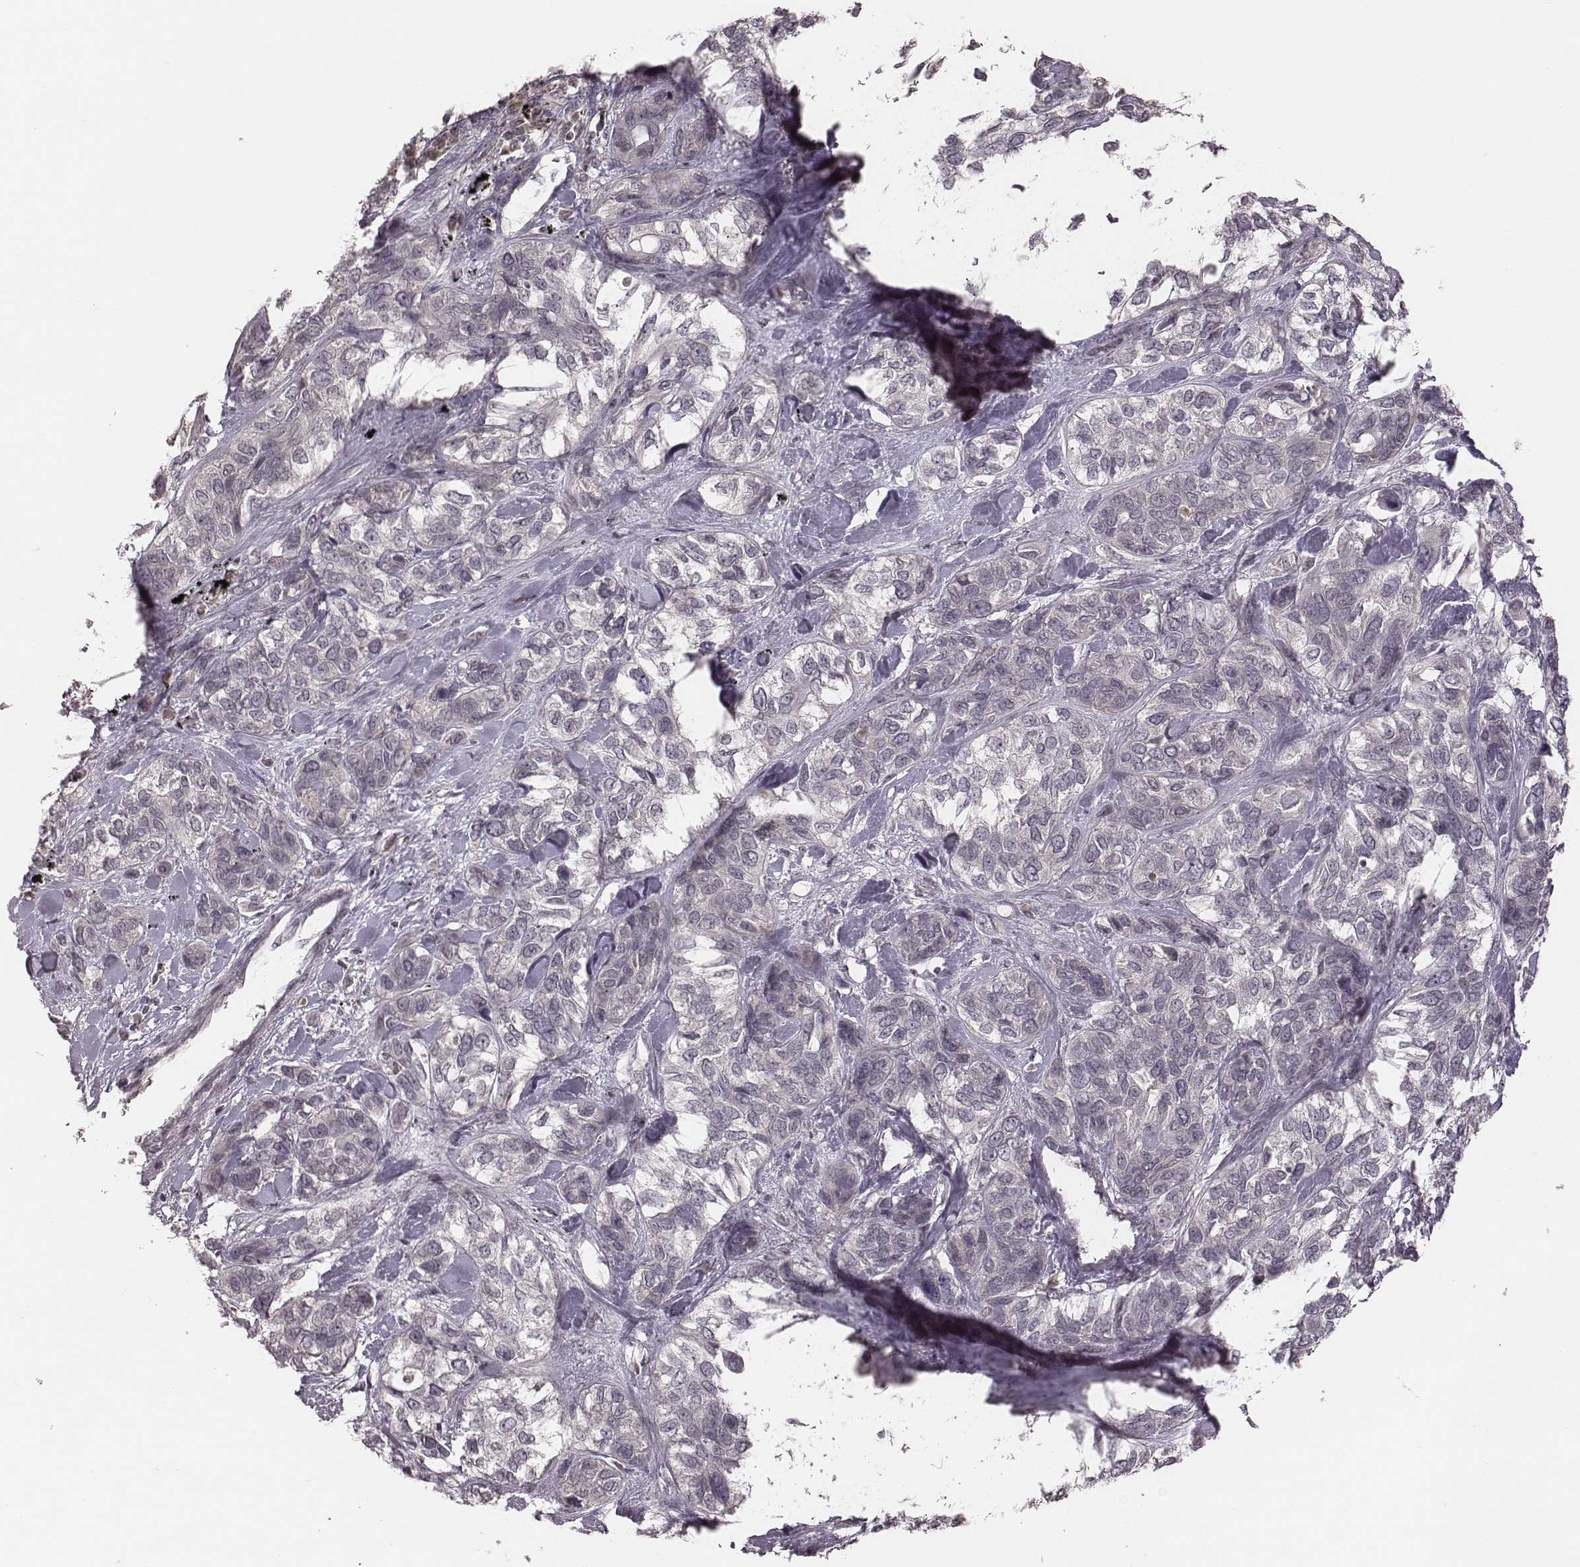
{"staining": {"intensity": "negative", "quantity": "none", "location": "none"}, "tissue": "lung cancer", "cell_type": "Tumor cells", "image_type": "cancer", "snomed": [{"axis": "morphology", "description": "Squamous cell carcinoma, NOS"}, {"axis": "topography", "description": "Lung"}], "caption": "A photomicrograph of lung cancer stained for a protein shows no brown staining in tumor cells.", "gene": "IL5", "patient": {"sex": "female", "age": 70}}